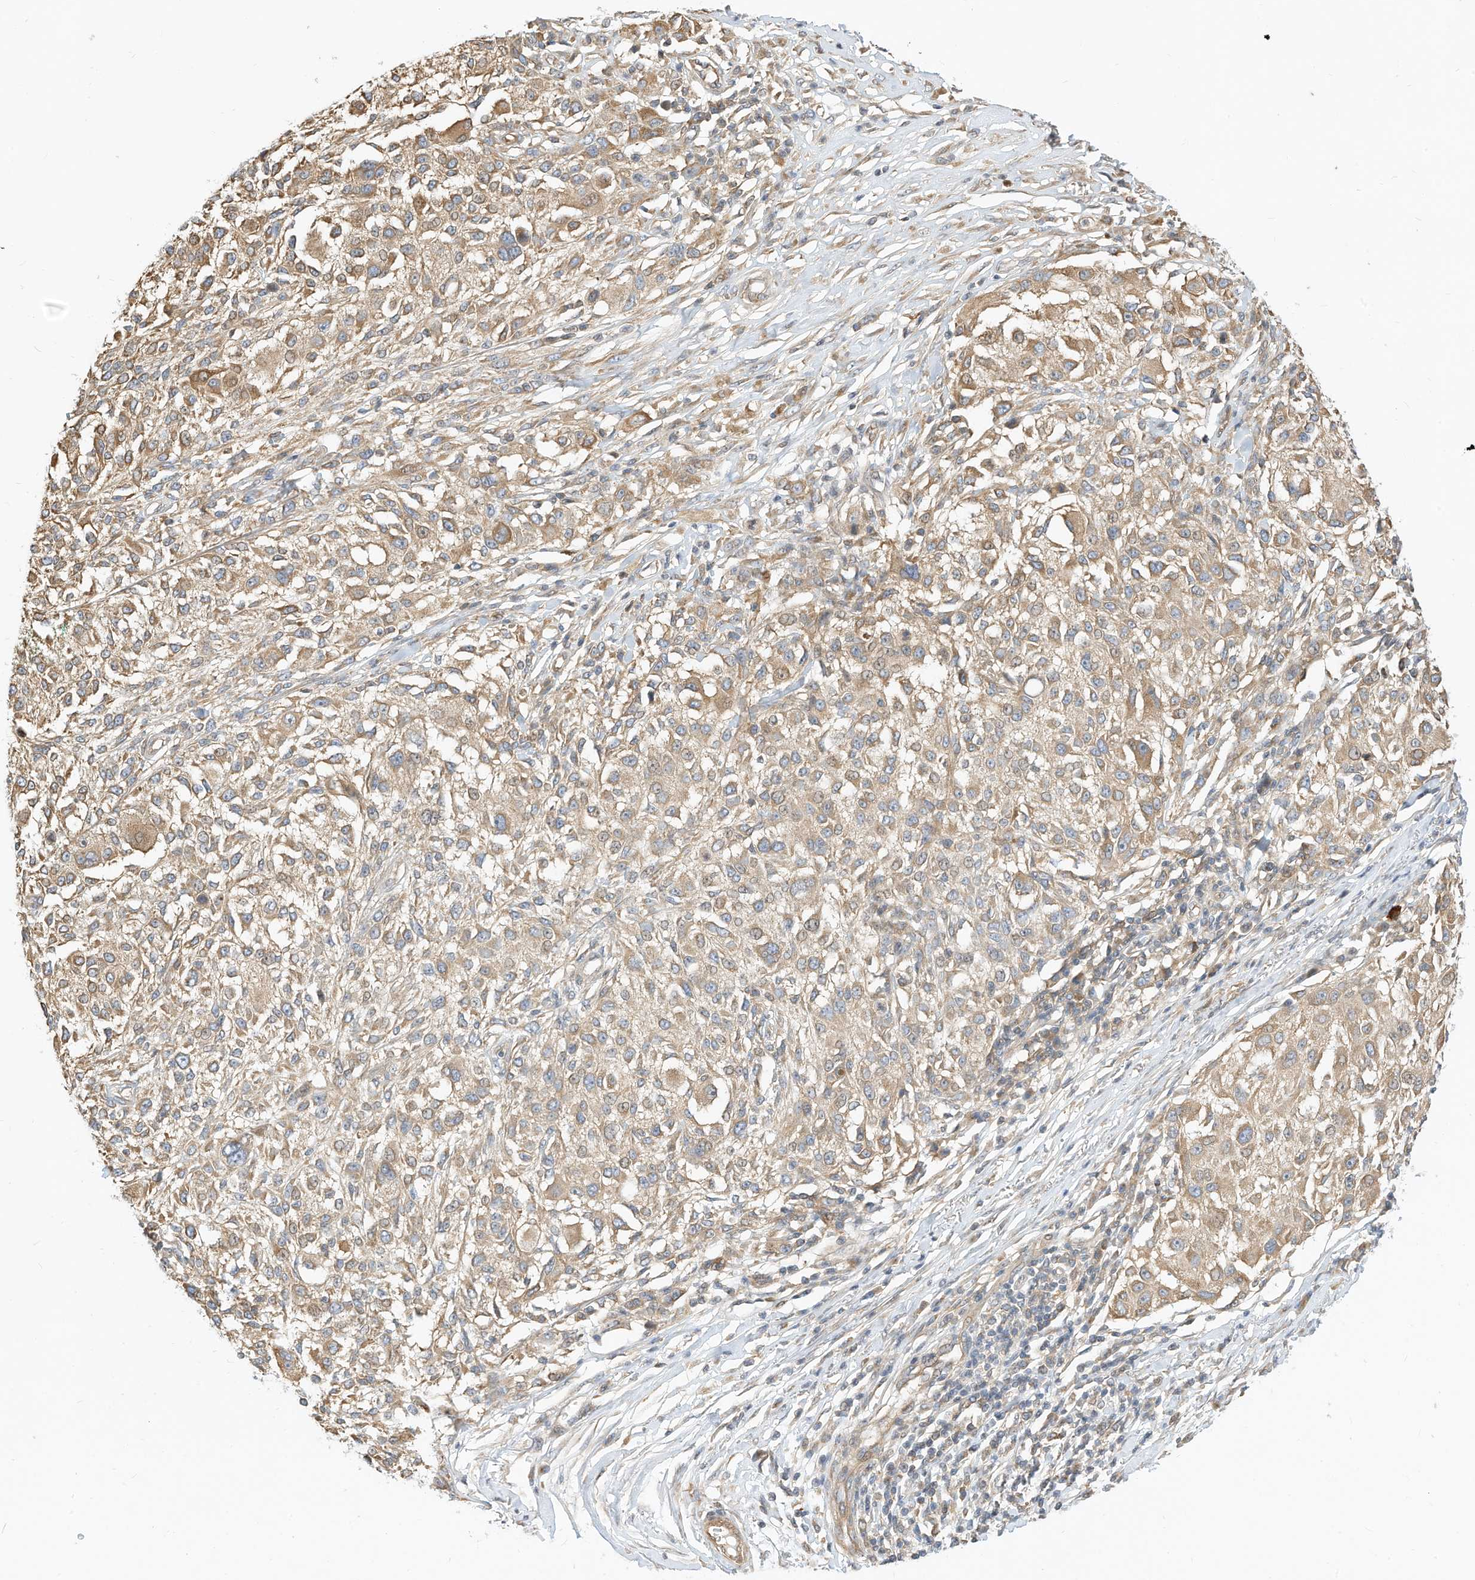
{"staining": {"intensity": "moderate", "quantity": ">75%", "location": "cytoplasmic/membranous"}, "tissue": "melanoma", "cell_type": "Tumor cells", "image_type": "cancer", "snomed": [{"axis": "morphology", "description": "Necrosis, NOS"}, {"axis": "morphology", "description": "Malignant melanoma, NOS"}, {"axis": "topography", "description": "Skin"}], "caption": "Immunohistochemistry (IHC) staining of melanoma, which displays medium levels of moderate cytoplasmic/membranous staining in about >75% of tumor cells indicating moderate cytoplasmic/membranous protein expression. The staining was performed using DAB (brown) for protein detection and nuclei were counterstained in hematoxylin (blue).", "gene": "OFD1", "patient": {"sex": "female", "age": 87}}